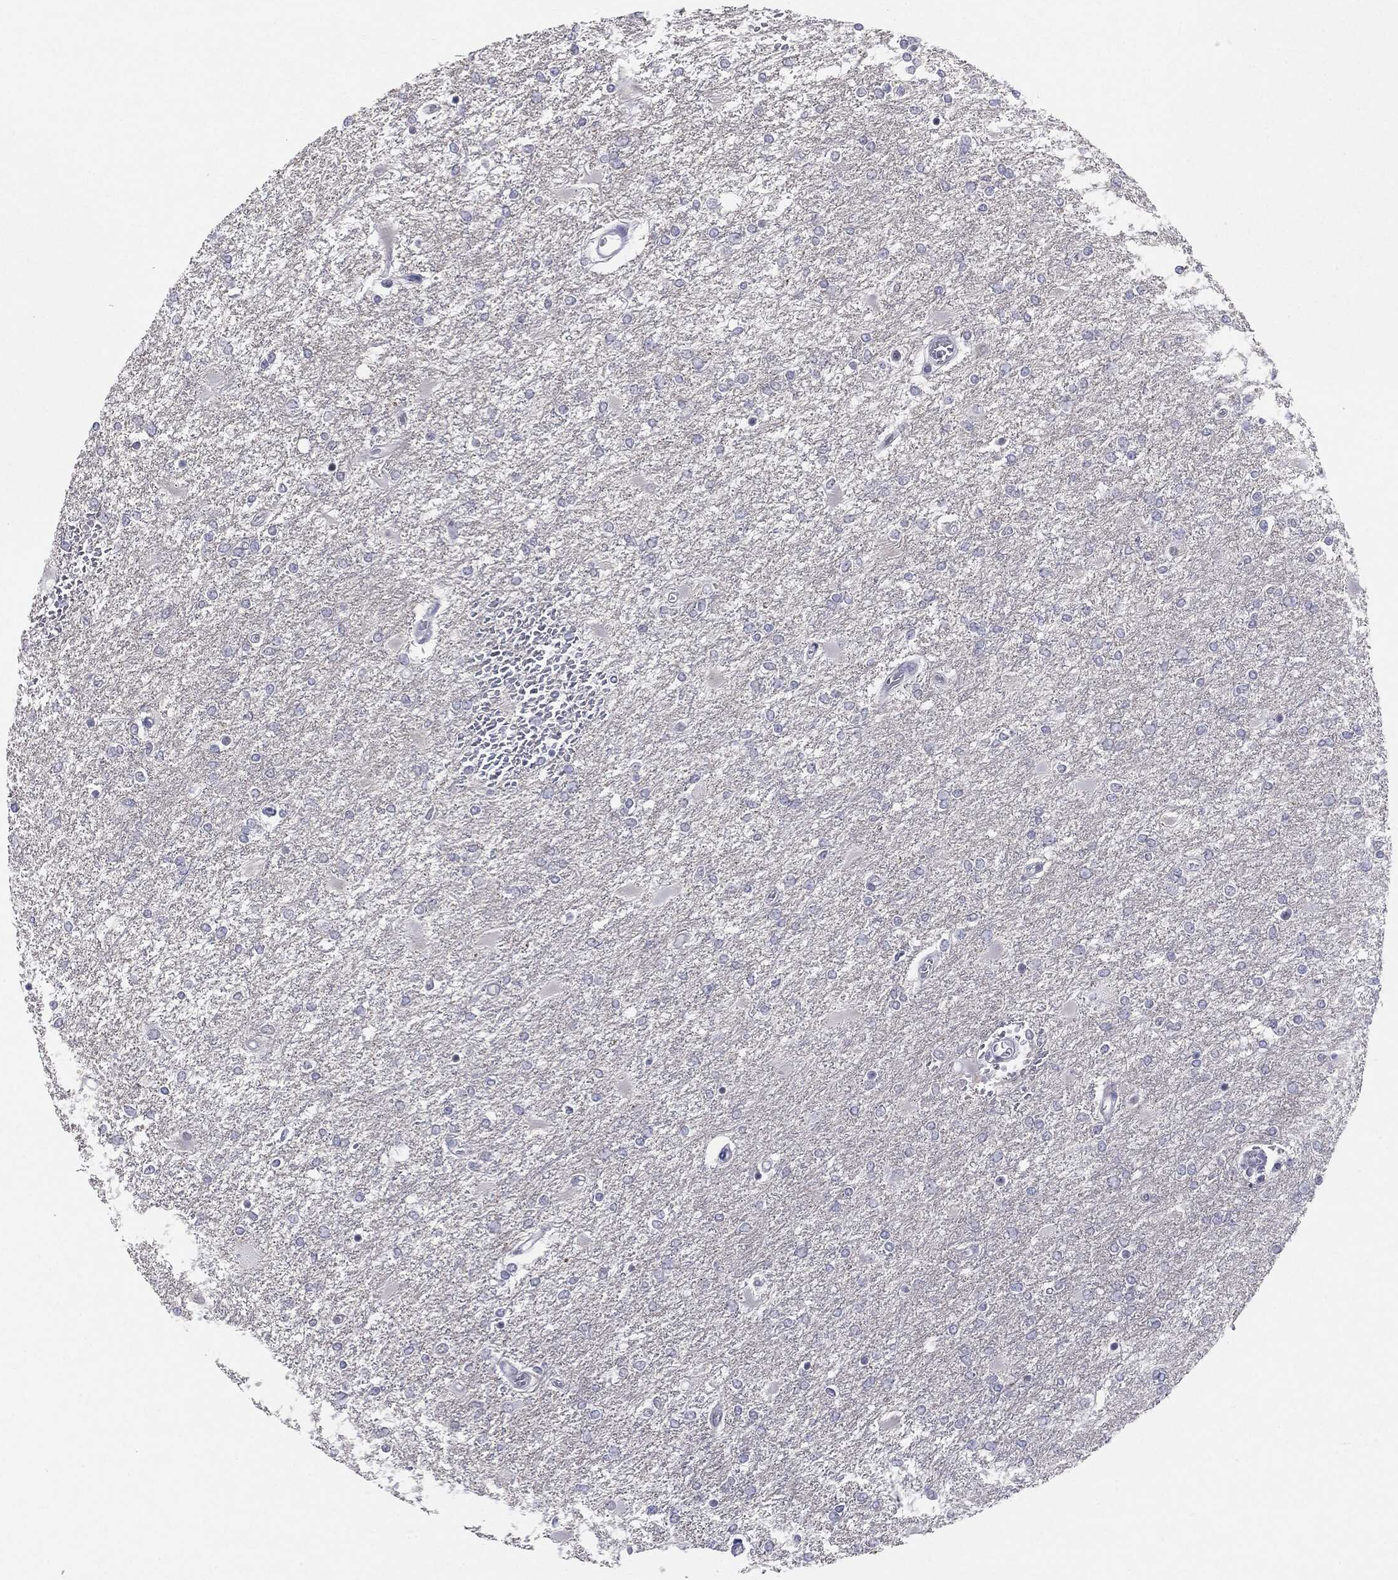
{"staining": {"intensity": "negative", "quantity": "none", "location": "none"}, "tissue": "glioma", "cell_type": "Tumor cells", "image_type": "cancer", "snomed": [{"axis": "morphology", "description": "Glioma, malignant, High grade"}, {"axis": "topography", "description": "Cerebral cortex"}], "caption": "DAB immunohistochemical staining of human glioma displays no significant staining in tumor cells.", "gene": "SLC5A5", "patient": {"sex": "male", "age": 79}}